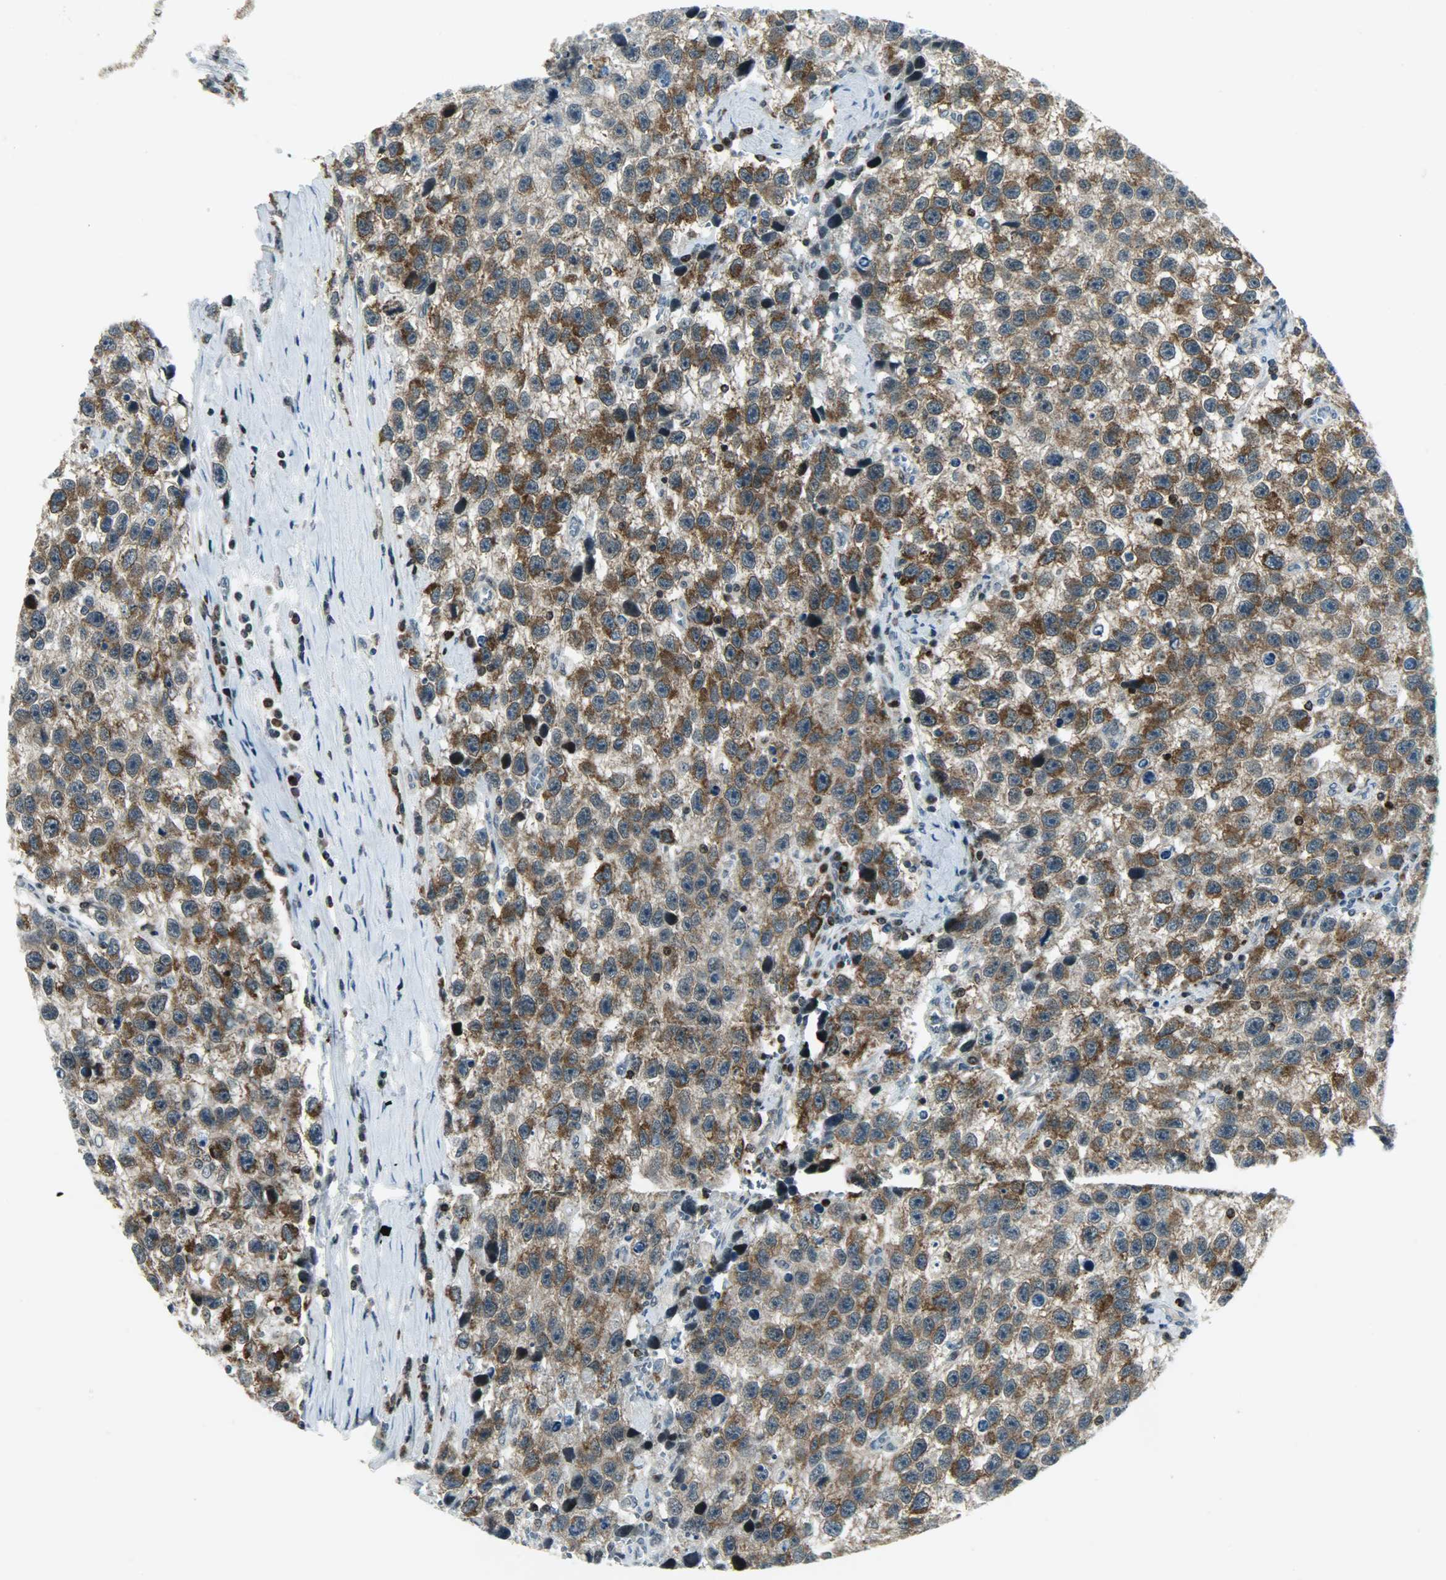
{"staining": {"intensity": "strong", "quantity": ">75%", "location": "cytoplasmic/membranous"}, "tissue": "testis cancer", "cell_type": "Tumor cells", "image_type": "cancer", "snomed": [{"axis": "morphology", "description": "Seminoma, NOS"}, {"axis": "topography", "description": "Testis"}], "caption": "Immunohistochemistry photomicrograph of human testis cancer (seminoma) stained for a protein (brown), which displays high levels of strong cytoplasmic/membranous positivity in about >75% of tumor cells.", "gene": "IL15", "patient": {"sex": "male", "age": 33}}